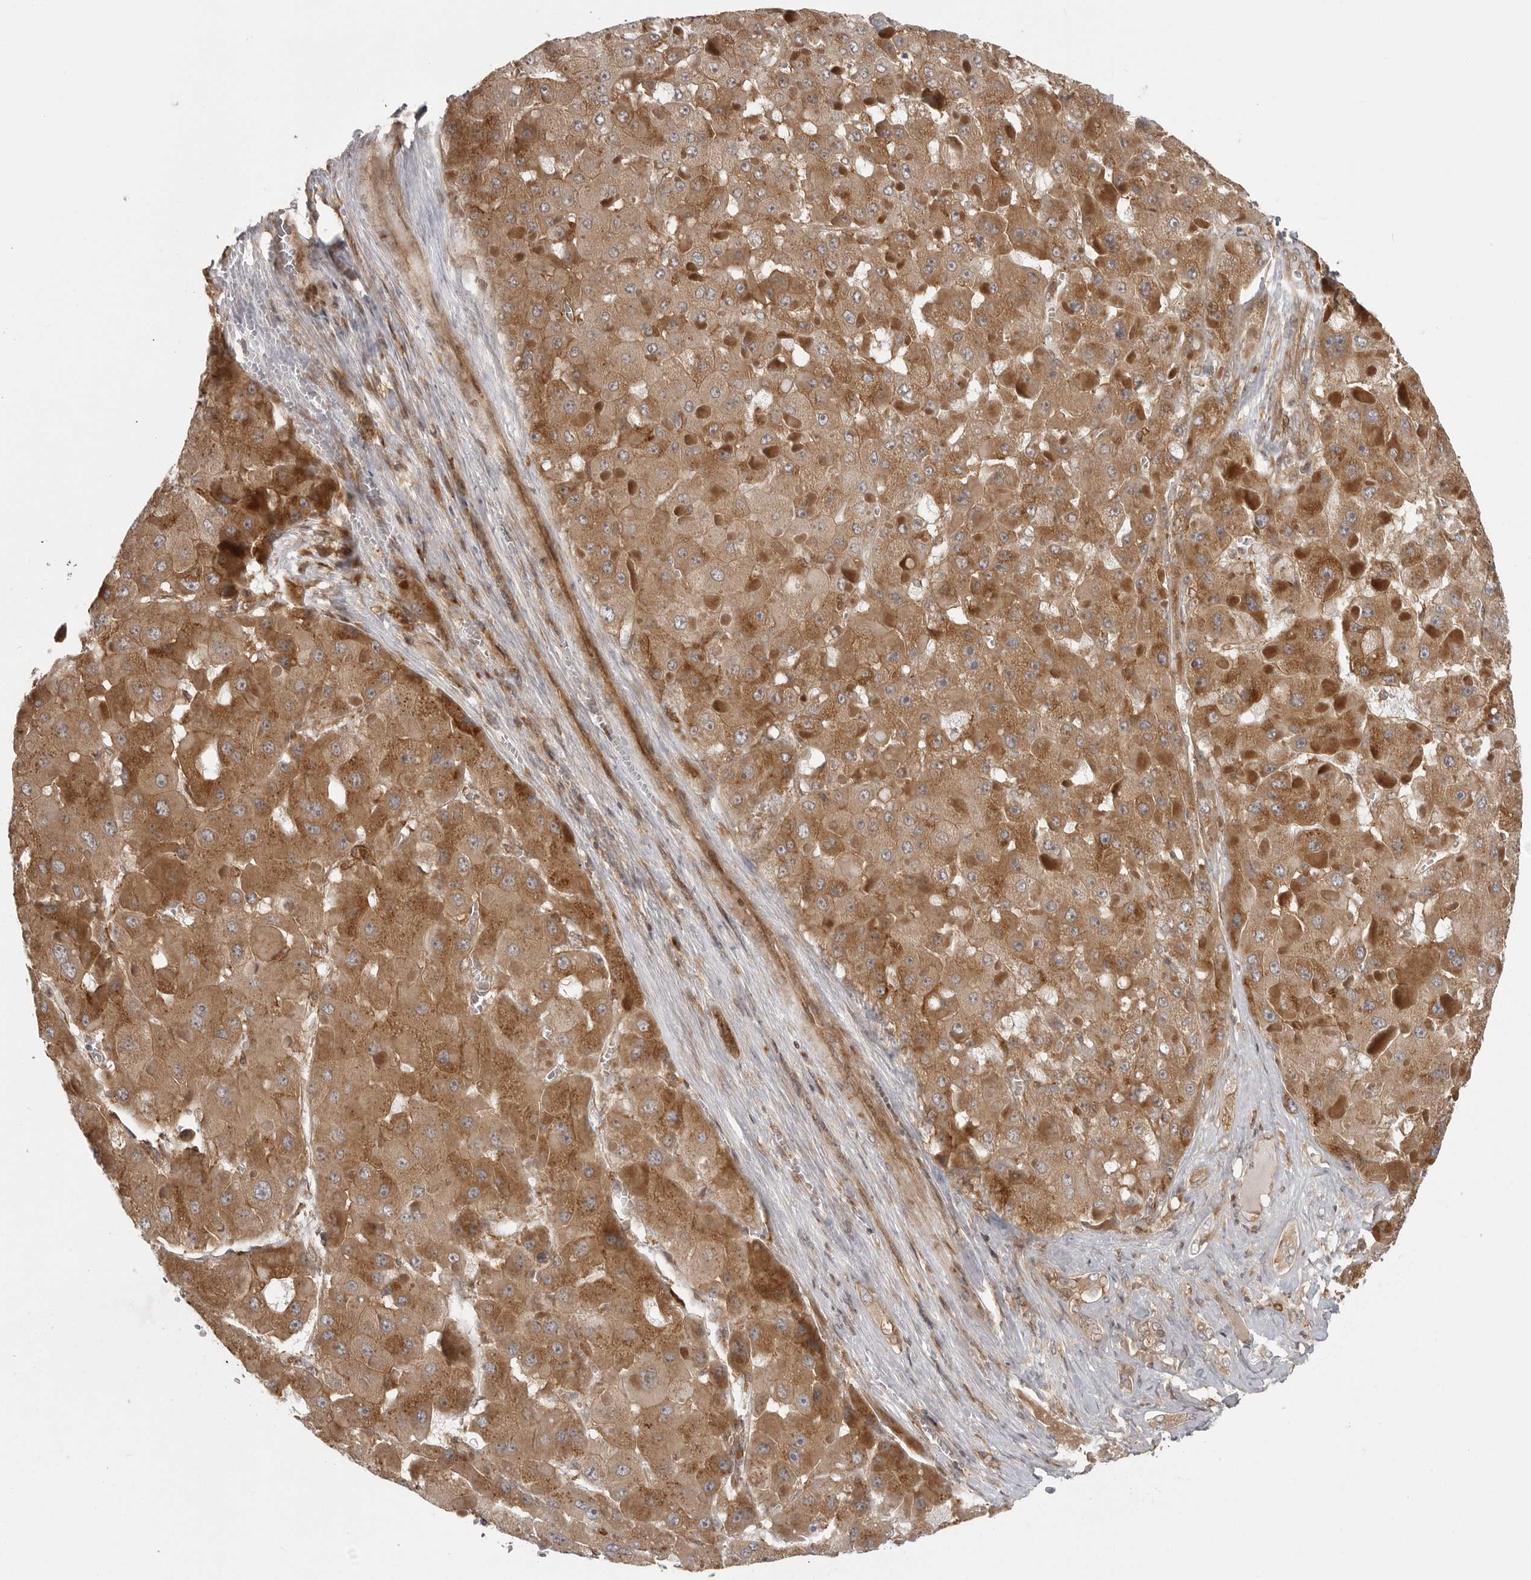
{"staining": {"intensity": "moderate", "quantity": ">75%", "location": "cytoplasmic/membranous"}, "tissue": "liver cancer", "cell_type": "Tumor cells", "image_type": "cancer", "snomed": [{"axis": "morphology", "description": "Carcinoma, Hepatocellular, NOS"}, {"axis": "topography", "description": "Liver"}], "caption": "IHC (DAB (3,3'-diaminobenzidine)) staining of human liver hepatocellular carcinoma reveals moderate cytoplasmic/membranous protein staining in about >75% of tumor cells.", "gene": "FAT3", "patient": {"sex": "female", "age": 73}}